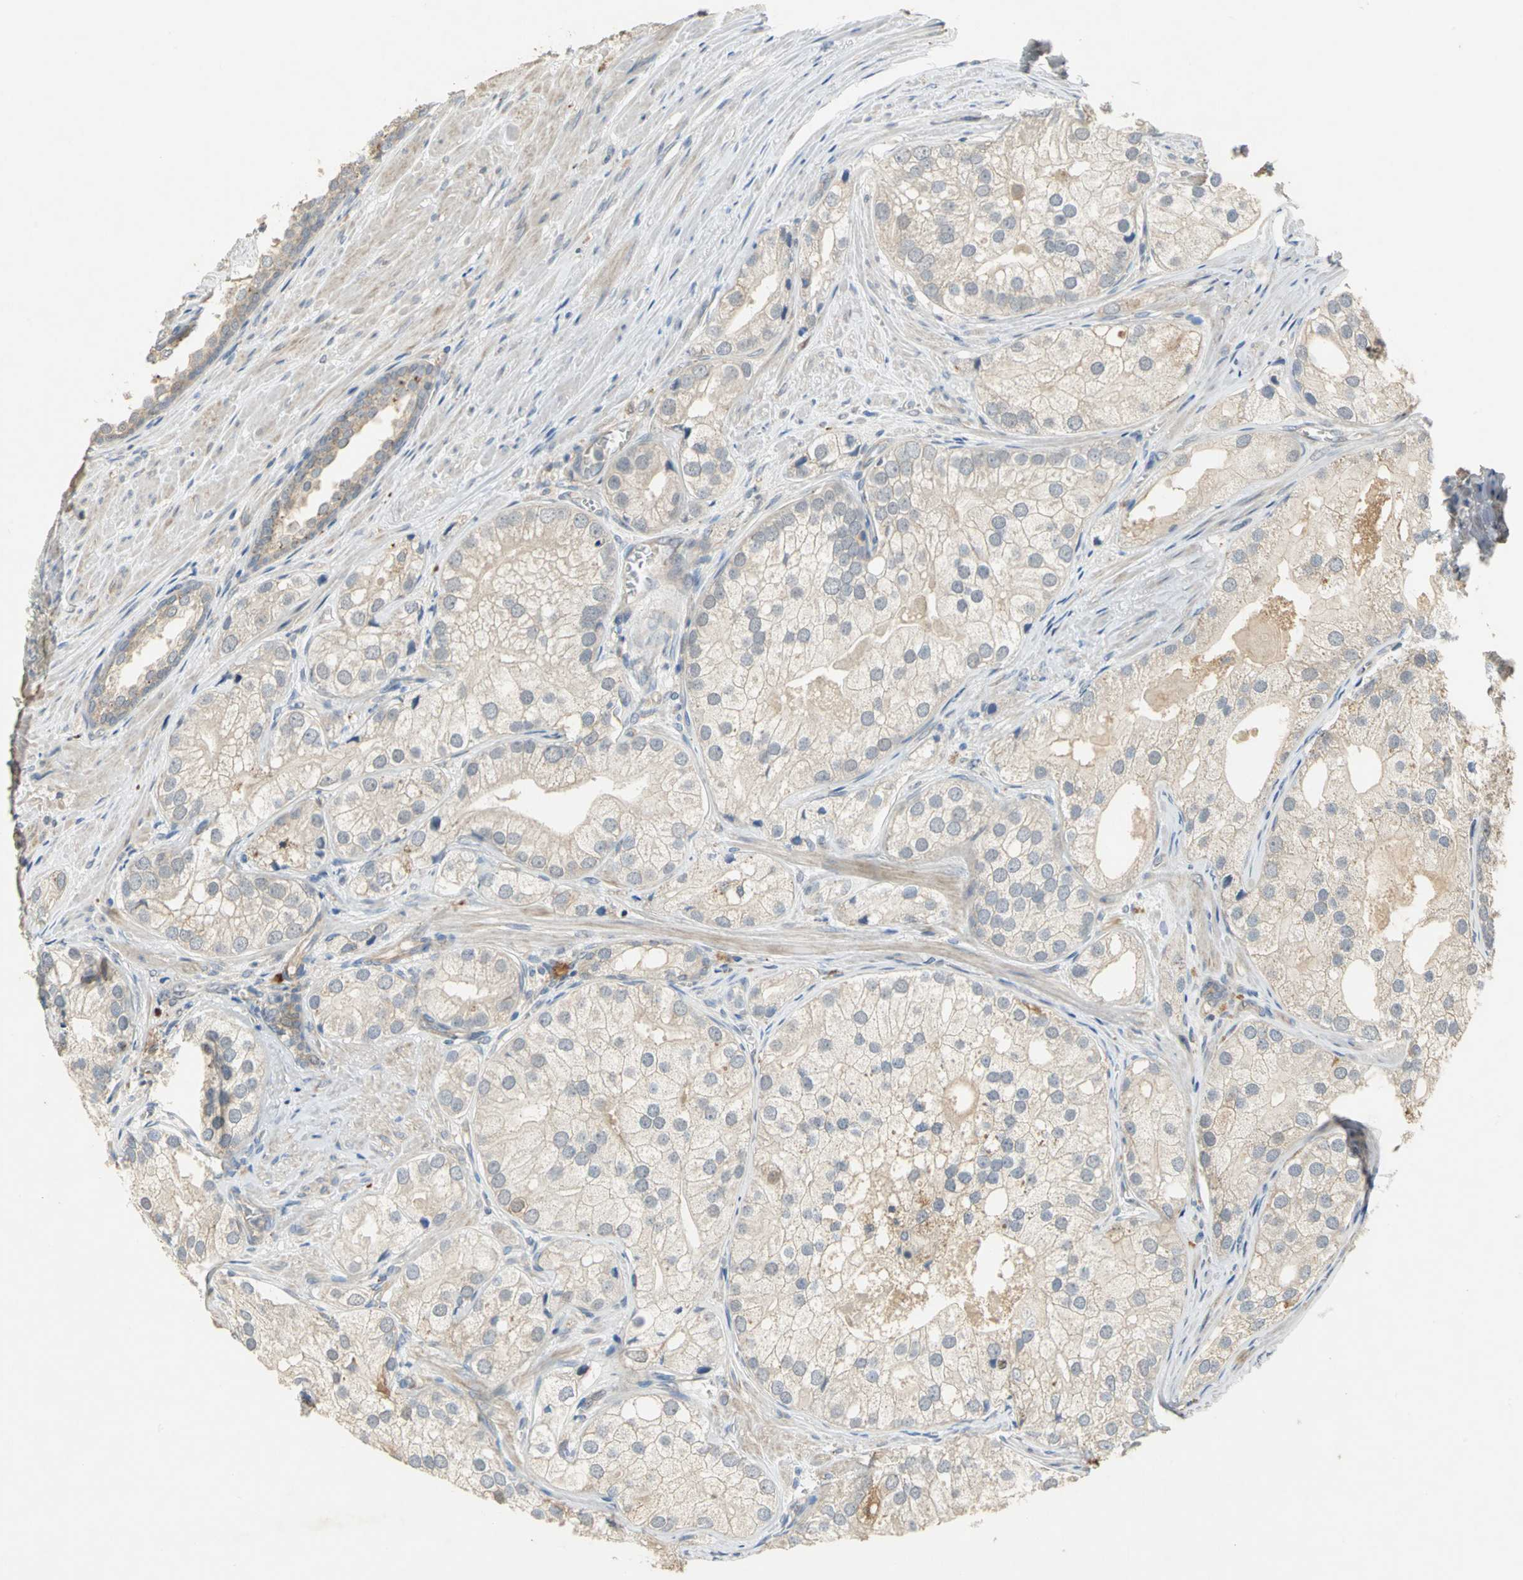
{"staining": {"intensity": "weak", "quantity": "25%-75%", "location": "cytoplasmic/membranous"}, "tissue": "prostate cancer", "cell_type": "Tumor cells", "image_type": "cancer", "snomed": [{"axis": "morphology", "description": "Adenocarcinoma, Low grade"}, {"axis": "topography", "description": "Prostate"}], "caption": "There is low levels of weak cytoplasmic/membranous staining in tumor cells of adenocarcinoma (low-grade) (prostate), as demonstrated by immunohistochemical staining (brown color).", "gene": "IL17RB", "patient": {"sex": "male", "age": 69}}